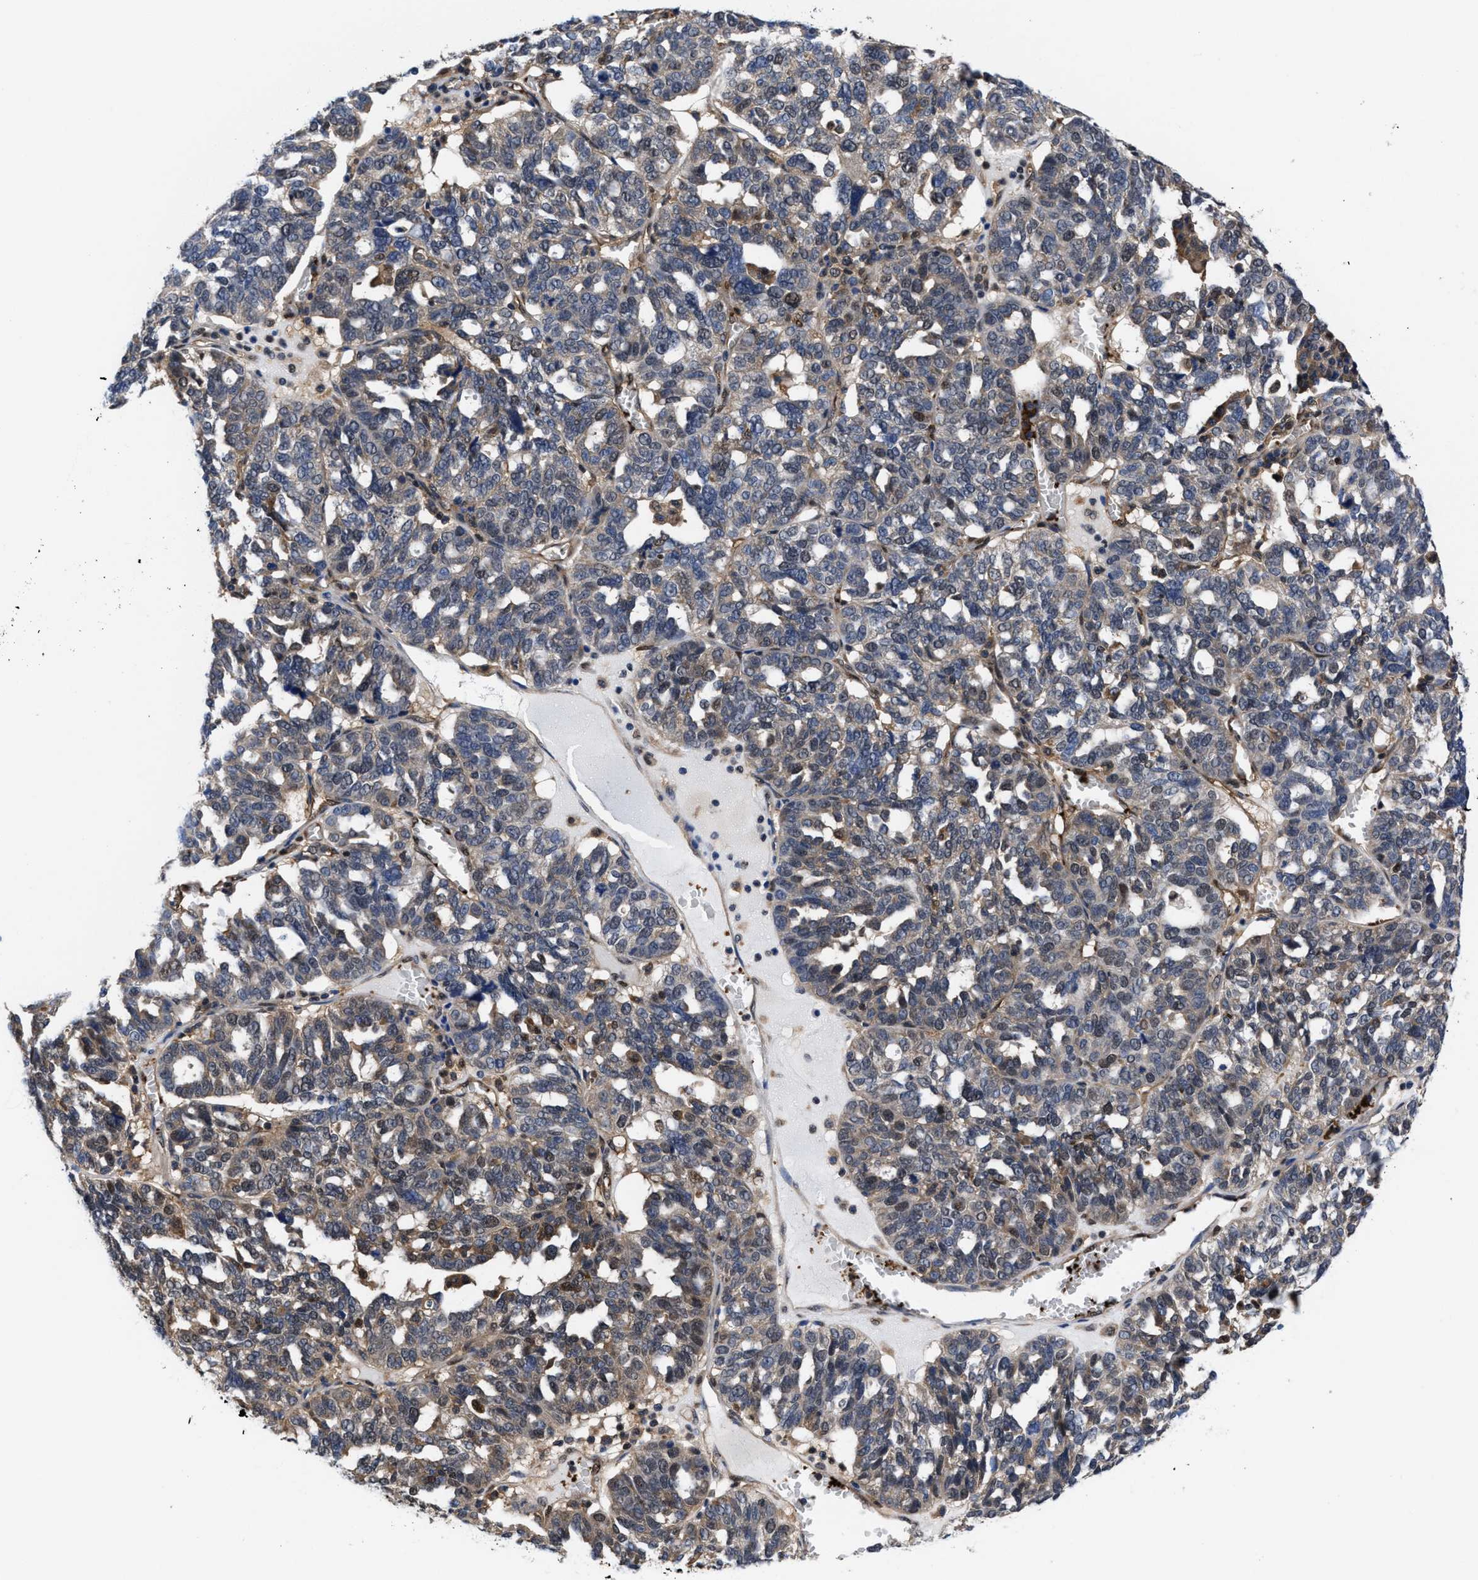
{"staining": {"intensity": "weak", "quantity": "<25%", "location": "cytoplasmic/membranous"}, "tissue": "ovarian cancer", "cell_type": "Tumor cells", "image_type": "cancer", "snomed": [{"axis": "morphology", "description": "Cystadenocarcinoma, serous, NOS"}, {"axis": "topography", "description": "Ovary"}], "caption": "IHC micrograph of ovarian cancer stained for a protein (brown), which demonstrates no expression in tumor cells.", "gene": "ACLY", "patient": {"sex": "female", "age": 59}}